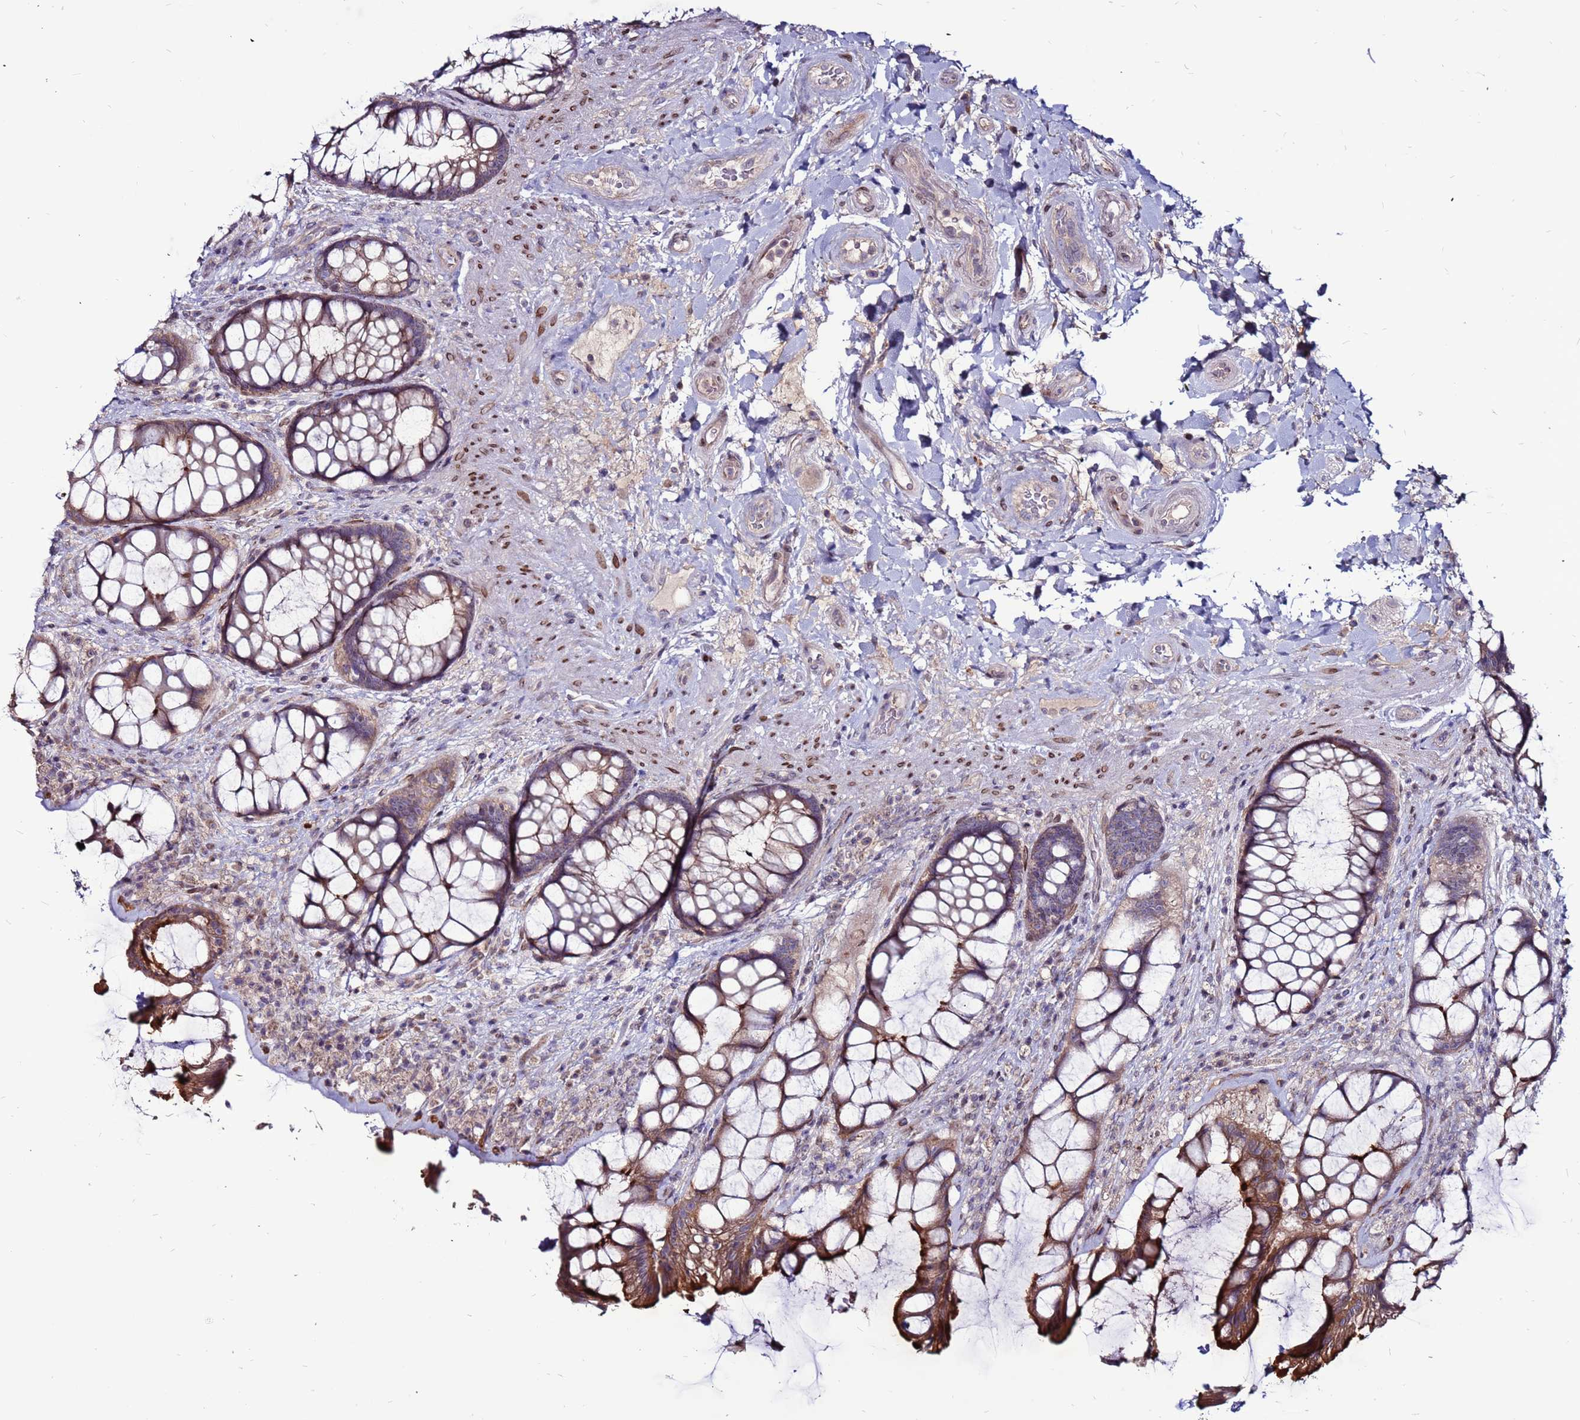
{"staining": {"intensity": "strong", "quantity": "25%-75%", "location": "cytoplasmic/membranous"}, "tissue": "rectum", "cell_type": "Glandular cells", "image_type": "normal", "snomed": [{"axis": "morphology", "description": "Normal tissue, NOS"}, {"axis": "topography", "description": "Rectum"}], "caption": "Immunohistochemical staining of unremarkable rectum exhibits 25%-75% levels of strong cytoplasmic/membranous protein staining in approximately 25%-75% of glandular cells.", "gene": "CCDC71", "patient": {"sex": "female", "age": 58}}